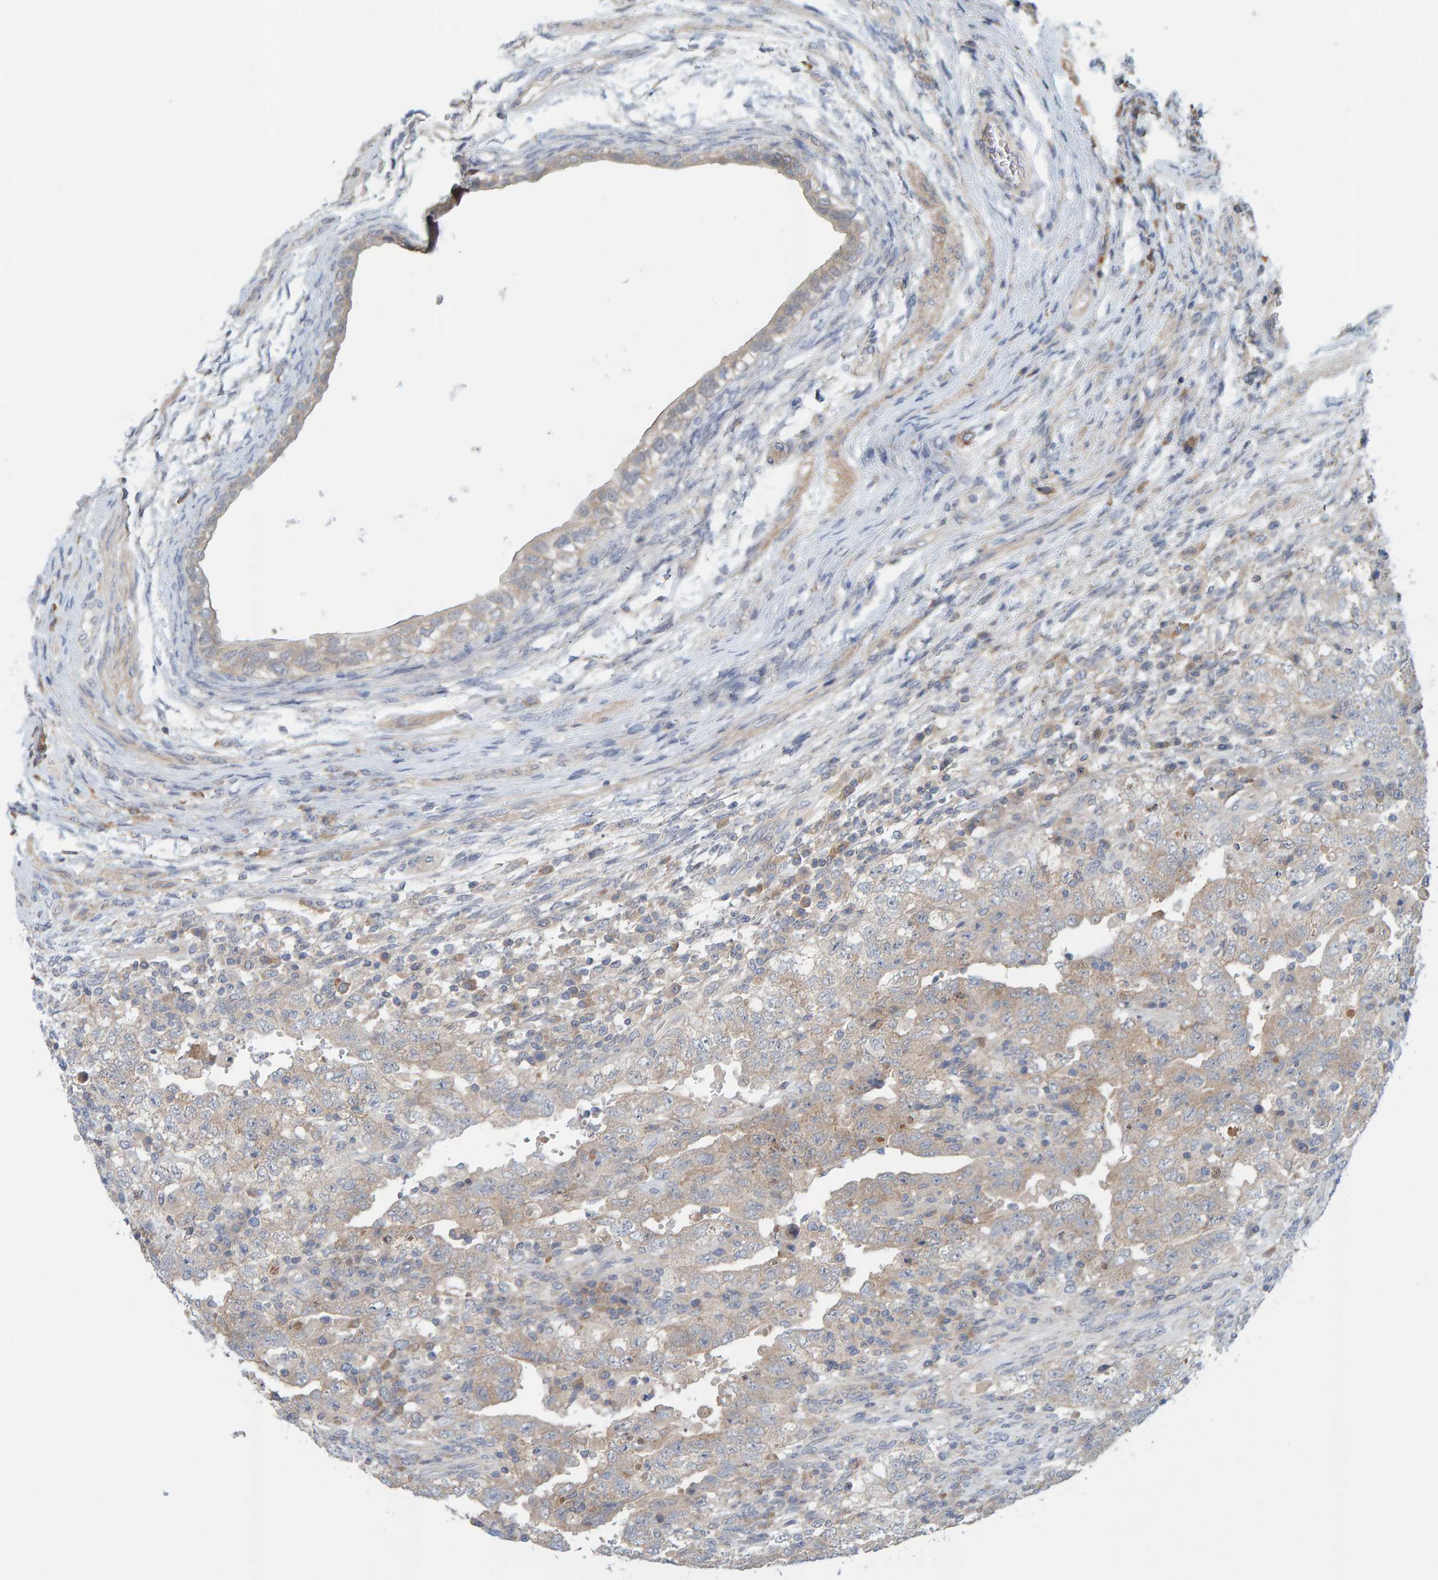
{"staining": {"intensity": "weak", "quantity": "25%-75%", "location": "cytoplasmic/membranous"}, "tissue": "testis cancer", "cell_type": "Tumor cells", "image_type": "cancer", "snomed": [{"axis": "morphology", "description": "Carcinoma, Embryonal, NOS"}, {"axis": "topography", "description": "Testis"}], "caption": "IHC micrograph of neoplastic tissue: testis embryonal carcinoma stained using immunohistochemistry (IHC) exhibits low levels of weak protein expression localized specifically in the cytoplasmic/membranous of tumor cells, appearing as a cytoplasmic/membranous brown color.", "gene": "TATDN1", "patient": {"sex": "male", "age": 26}}